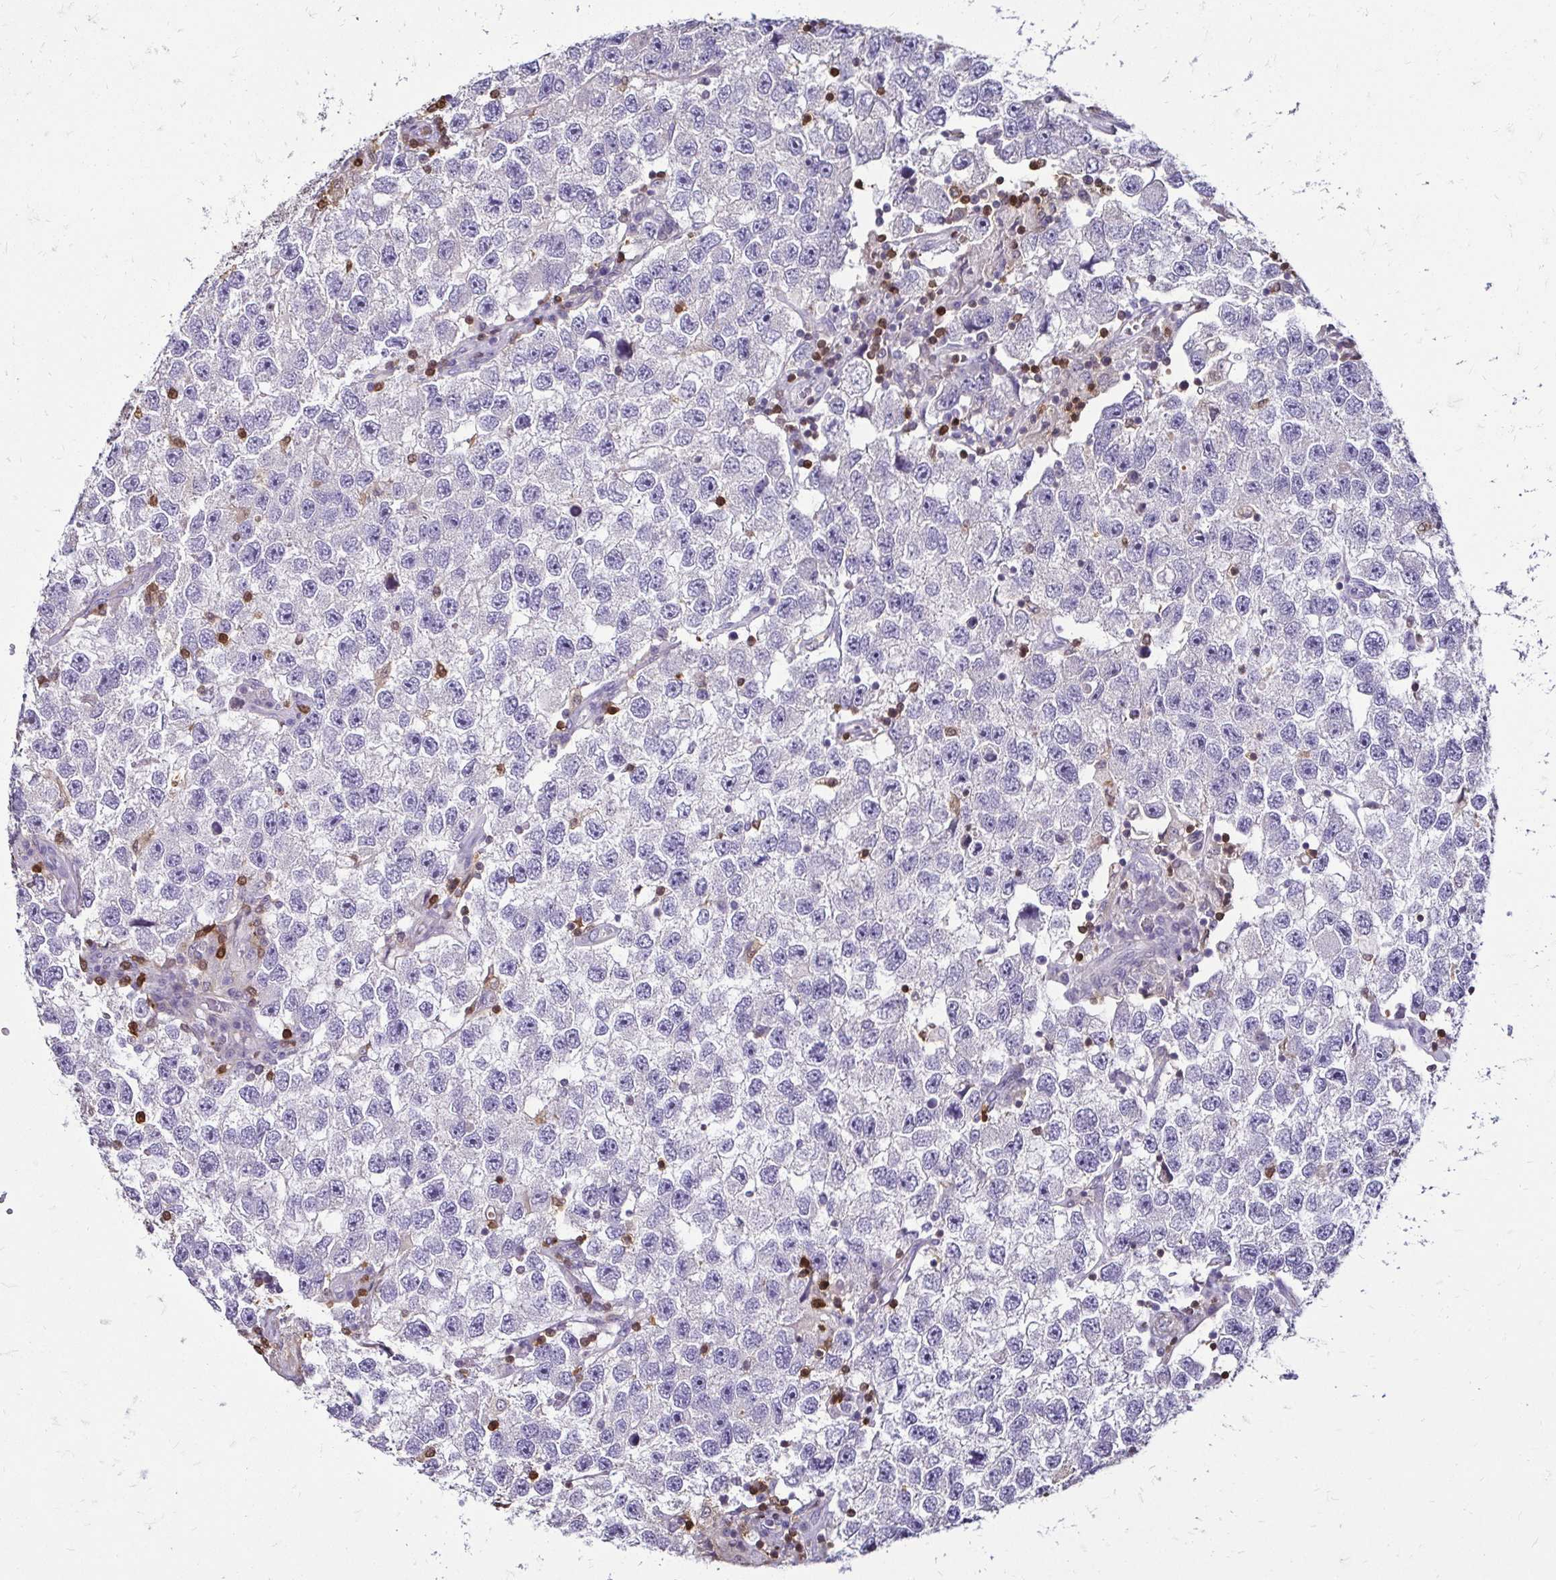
{"staining": {"intensity": "negative", "quantity": "none", "location": "none"}, "tissue": "testis cancer", "cell_type": "Tumor cells", "image_type": "cancer", "snomed": [{"axis": "morphology", "description": "Seminoma, NOS"}, {"axis": "topography", "description": "Testis"}], "caption": "High power microscopy image of an immunohistochemistry (IHC) histopathology image of testis cancer, revealing no significant expression in tumor cells.", "gene": "ZFP1", "patient": {"sex": "male", "age": 26}}